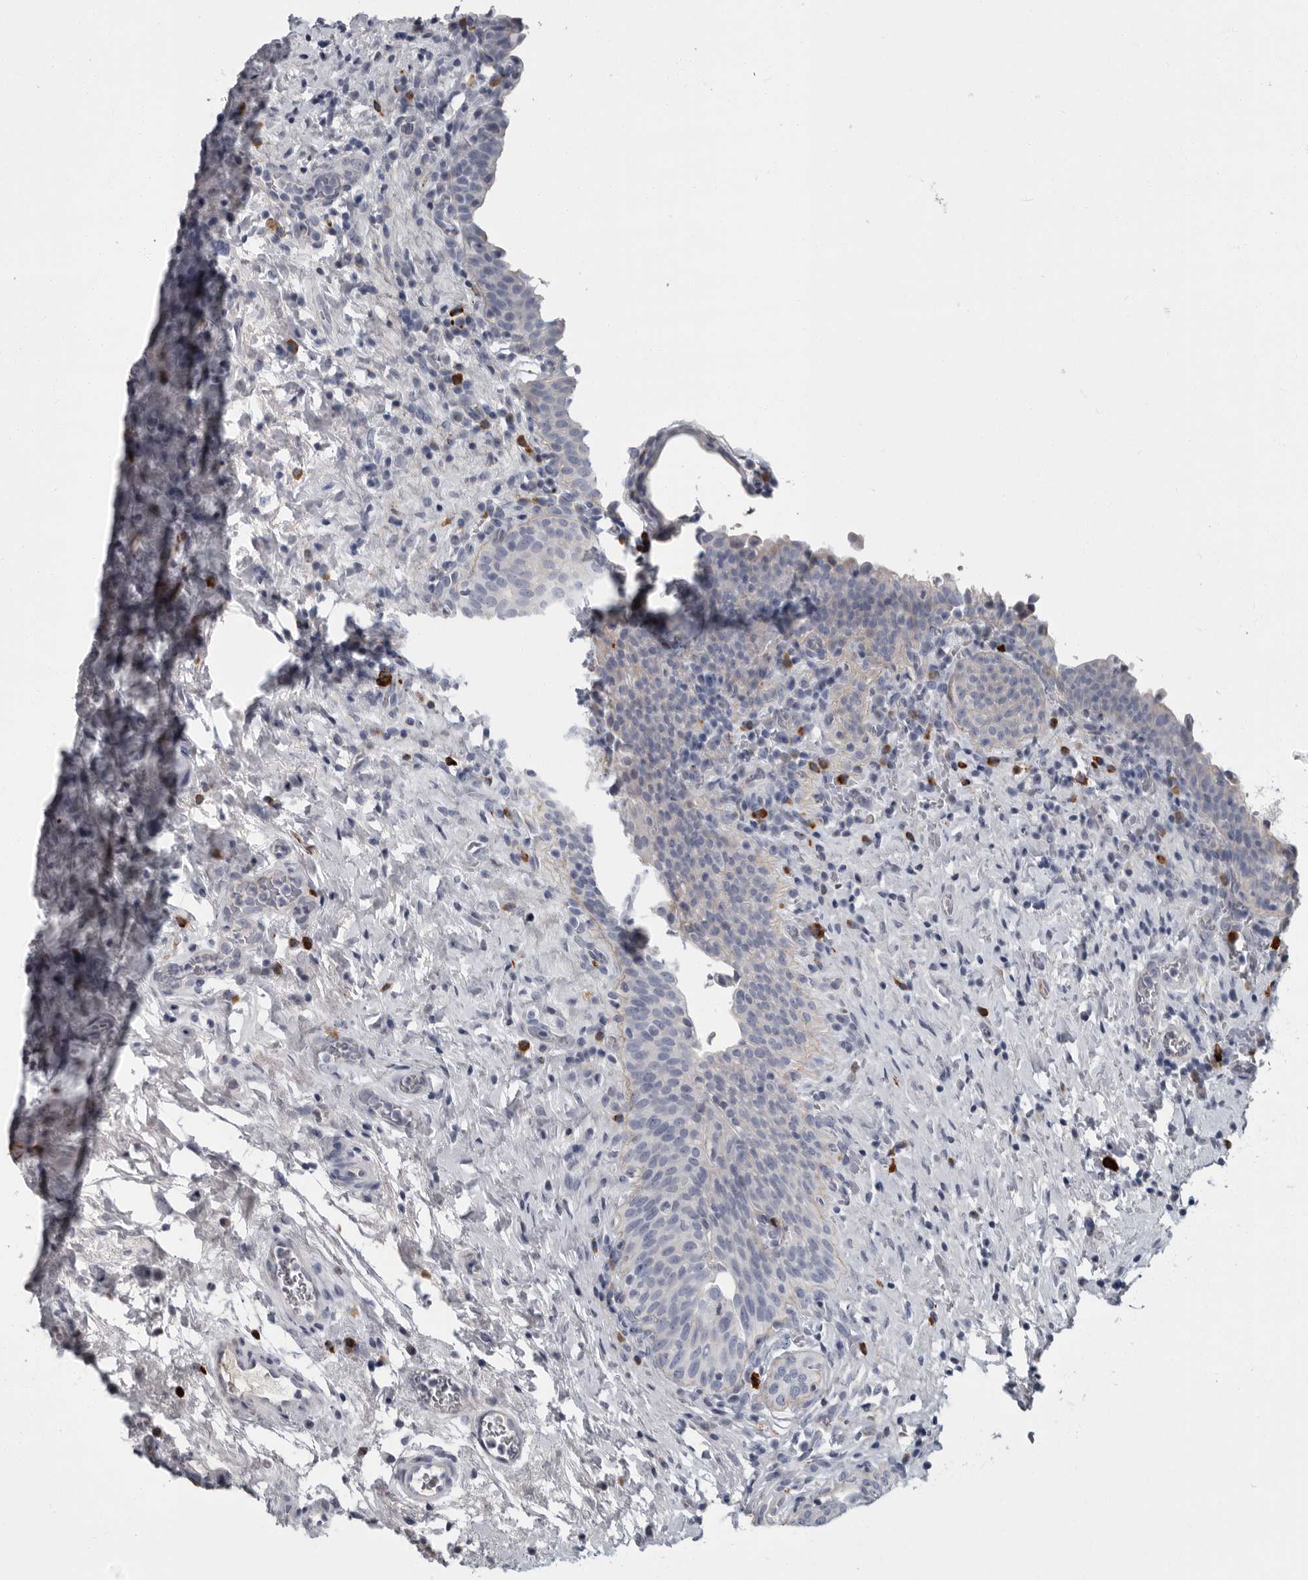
{"staining": {"intensity": "negative", "quantity": "none", "location": "none"}, "tissue": "urinary bladder", "cell_type": "Urothelial cells", "image_type": "normal", "snomed": [{"axis": "morphology", "description": "Normal tissue, NOS"}, {"axis": "topography", "description": "Urinary bladder"}], "caption": "Immunohistochemical staining of normal urinary bladder shows no significant expression in urothelial cells. (Brightfield microscopy of DAB IHC at high magnification).", "gene": "SLC25A39", "patient": {"sex": "male", "age": 83}}